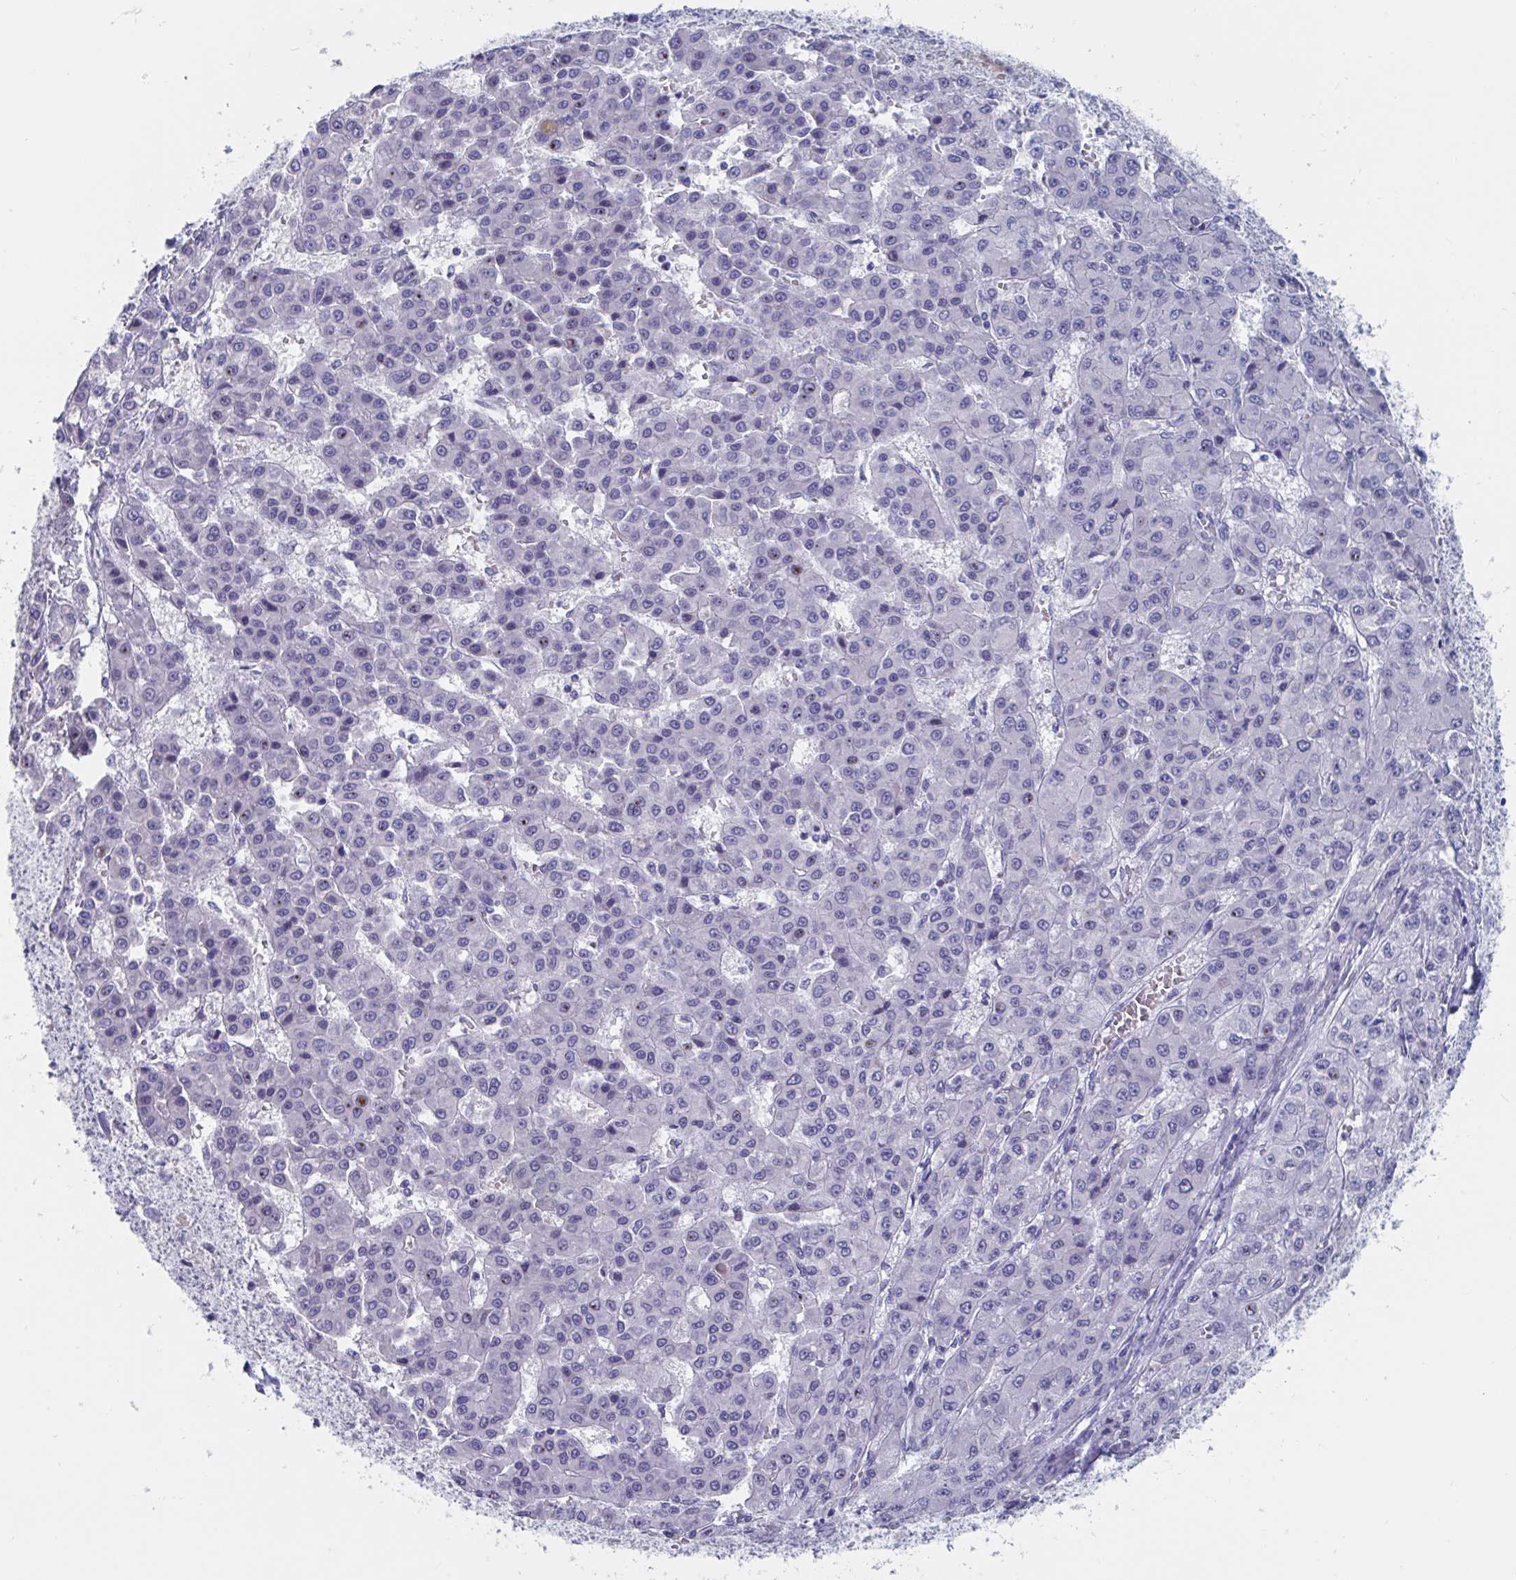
{"staining": {"intensity": "negative", "quantity": "none", "location": "none"}, "tissue": "liver cancer", "cell_type": "Tumor cells", "image_type": "cancer", "snomed": [{"axis": "morphology", "description": "Carcinoma, Hepatocellular, NOS"}, {"axis": "topography", "description": "Liver"}], "caption": "Photomicrograph shows no protein positivity in tumor cells of hepatocellular carcinoma (liver) tissue.", "gene": "DPEP3", "patient": {"sex": "male", "age": 70}}